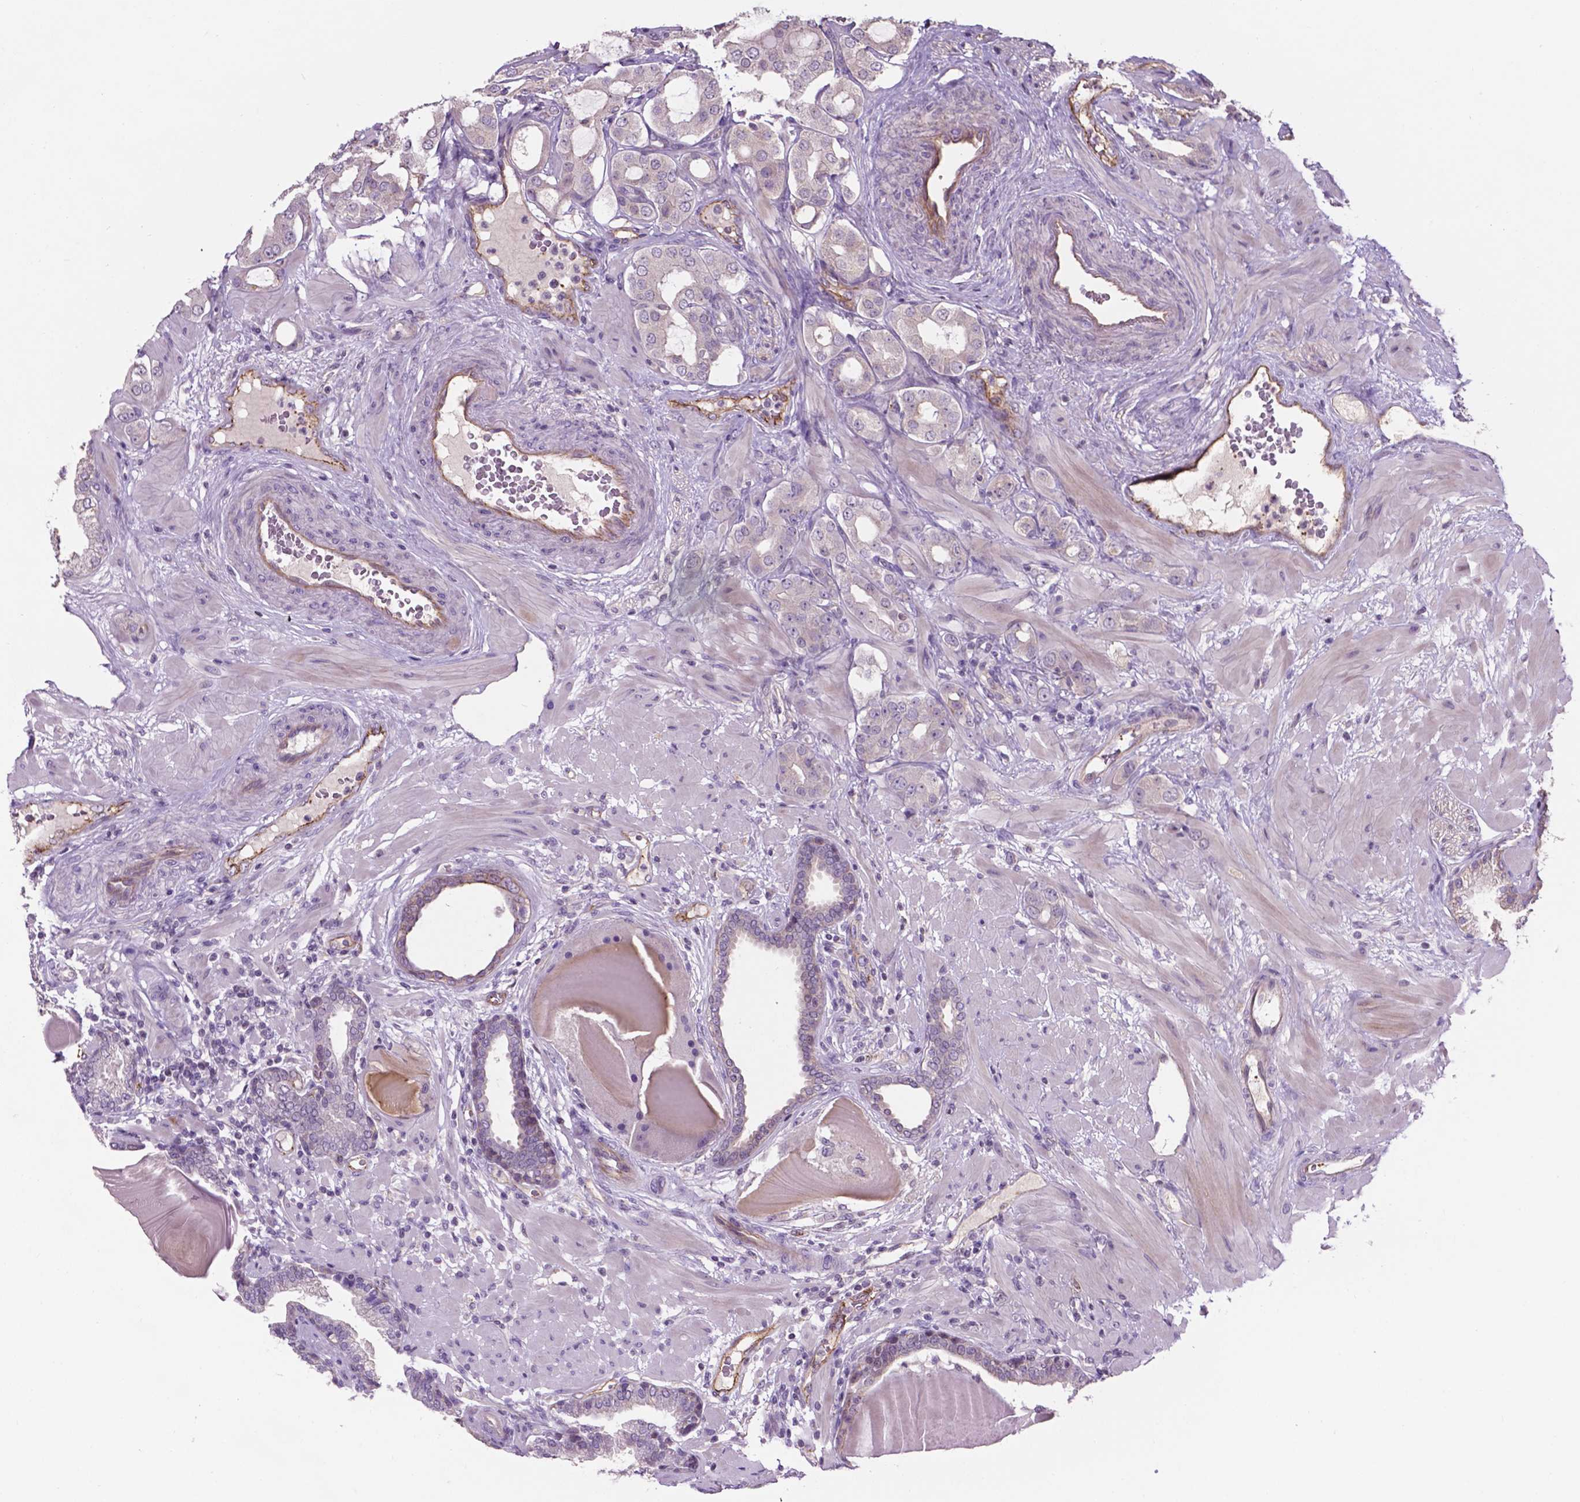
{"staining": {"intensity": "negative", "quantity": "none", "location": "none"}, "tissue": "prostate cancer", "cell_type": "Tumor cells", "image_type": "cancer", "snomed": [{"axis": "morphology", "description": "Adenocarcinoma, Low grade"}, {"axis": "topography", "description": "Prostate"}], "caption": "Micrograph shows no significant protein staining in tumor cells of adenocarcinoma (low-grade) (prostate). The staining is performed using DAB brown chromogen with nuclei counter-stained in using hematoxylin.", "gene": "ARL5C", "patient": {"sex": "male", "age": 57}}